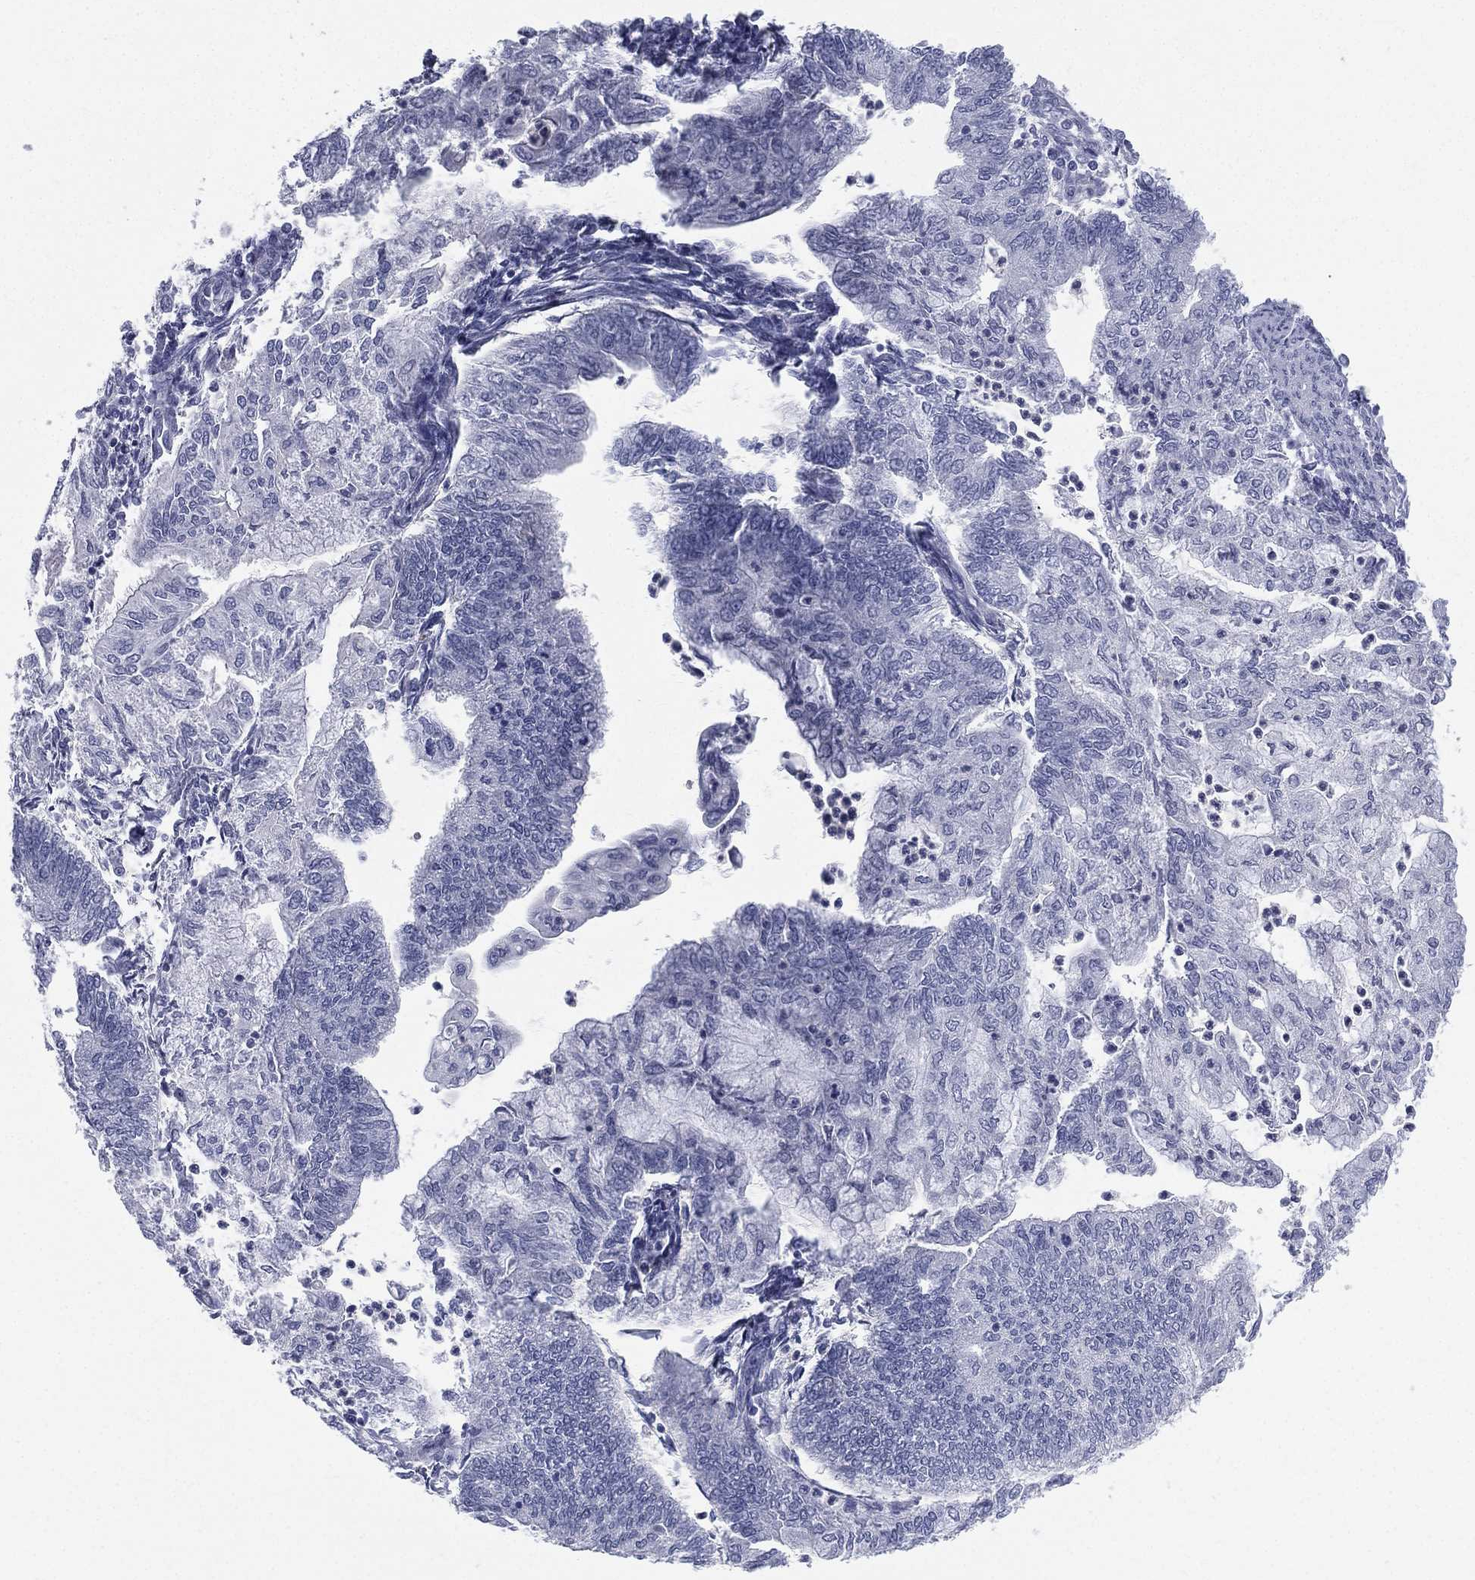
{"staining": {"intensity": "negative", "quantity": "none", "location": "none"}, "tissue": "endometrial cancer", "cell_type": "Tumor cells", "image_type": "cancer", "snomed": [{"axis": "morphology", "description": "Adenocarcinoma, NOS"}, {"axis": "topography", "description": "Endometrium"}], "caption": "Immunohistochemistry photomicrograph of endometrial cancer stained for a protein (brown), which shows no positivity in tumor cells.", "gene": "HP", "patient": {"sex": "female", "age": 59}}